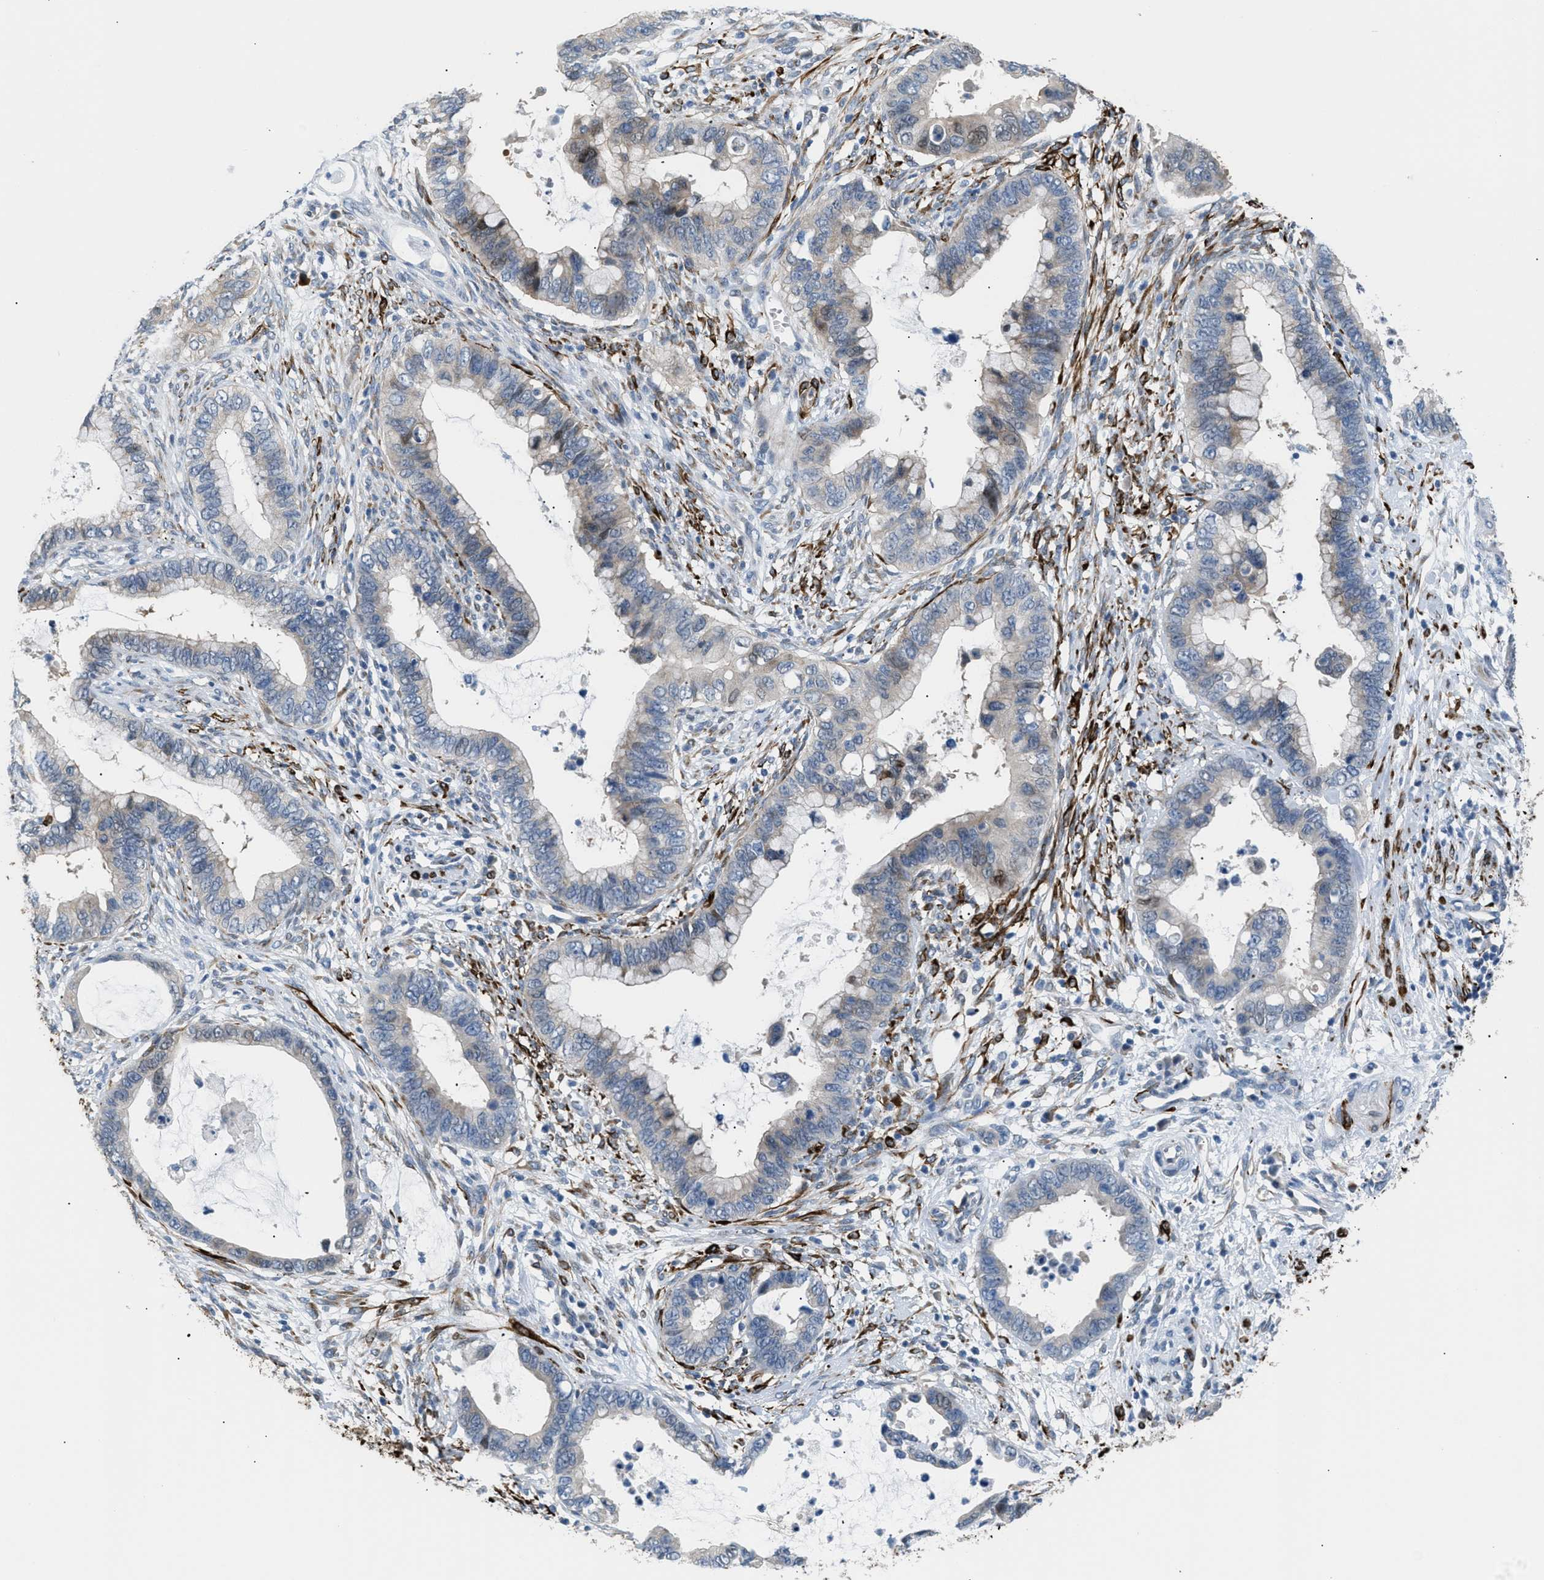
{"staining": {"intensity": "weak", "quantity": "<25%", "location": "cytoplasmic/membranous,nuclear"}, "tissue": "cervical cancer", "cell_type": "Tumor cells", "image_type": "cancer", "snomed": [{"axis": "morphology", "description": "Adenocarcinoma, NOS"}, {"axis": "topography", "description": "Cervix"}], "caption": "DAB immunohistochemical staining of human cervical adenocarcinoma demonstrates no significant expression in tumor cells.", "gene": "ICA1", "patient": {"sex": "female", "age": 44}}